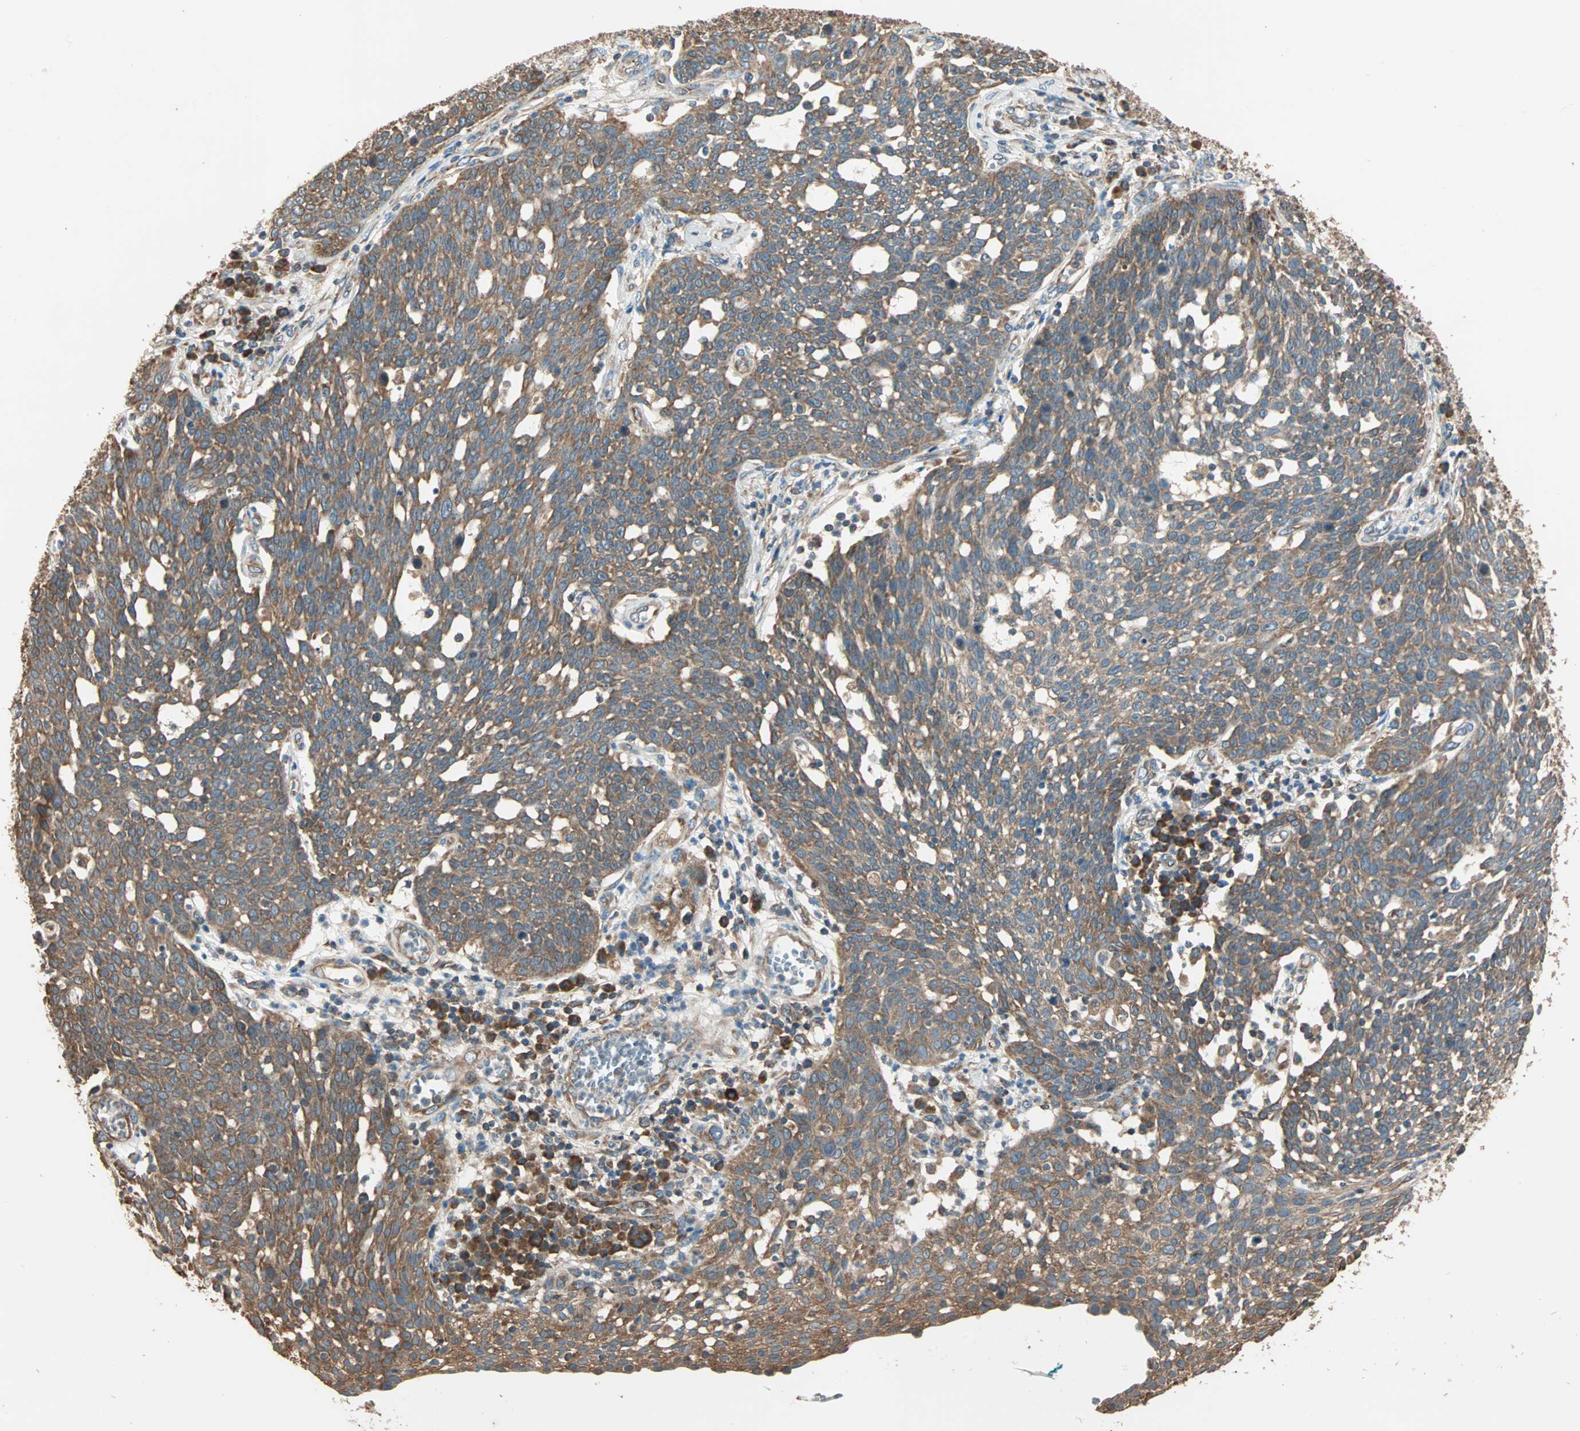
{"staining": {"intensity": "moderate", "quantity": ">75%", "location": "cytoplasmic/membranous"}, "tissue": "cervical cancer", "cell_type": "Tumor cells", "image_type": "cancer", "snomed": [{"axis": "morphology", "description": "Squamous cell carcinoma, NOS"}, {"axis": "topography", "description": "Cervix"}], "caption": "This image exhibits IHC staining of human cervical cancer, with medium moderate cytoplasmic/membranous positivity in approximately >75% of tumor cells.", "gene": "EIF4G2", "patient": {"sex": "female", "age": 34}}